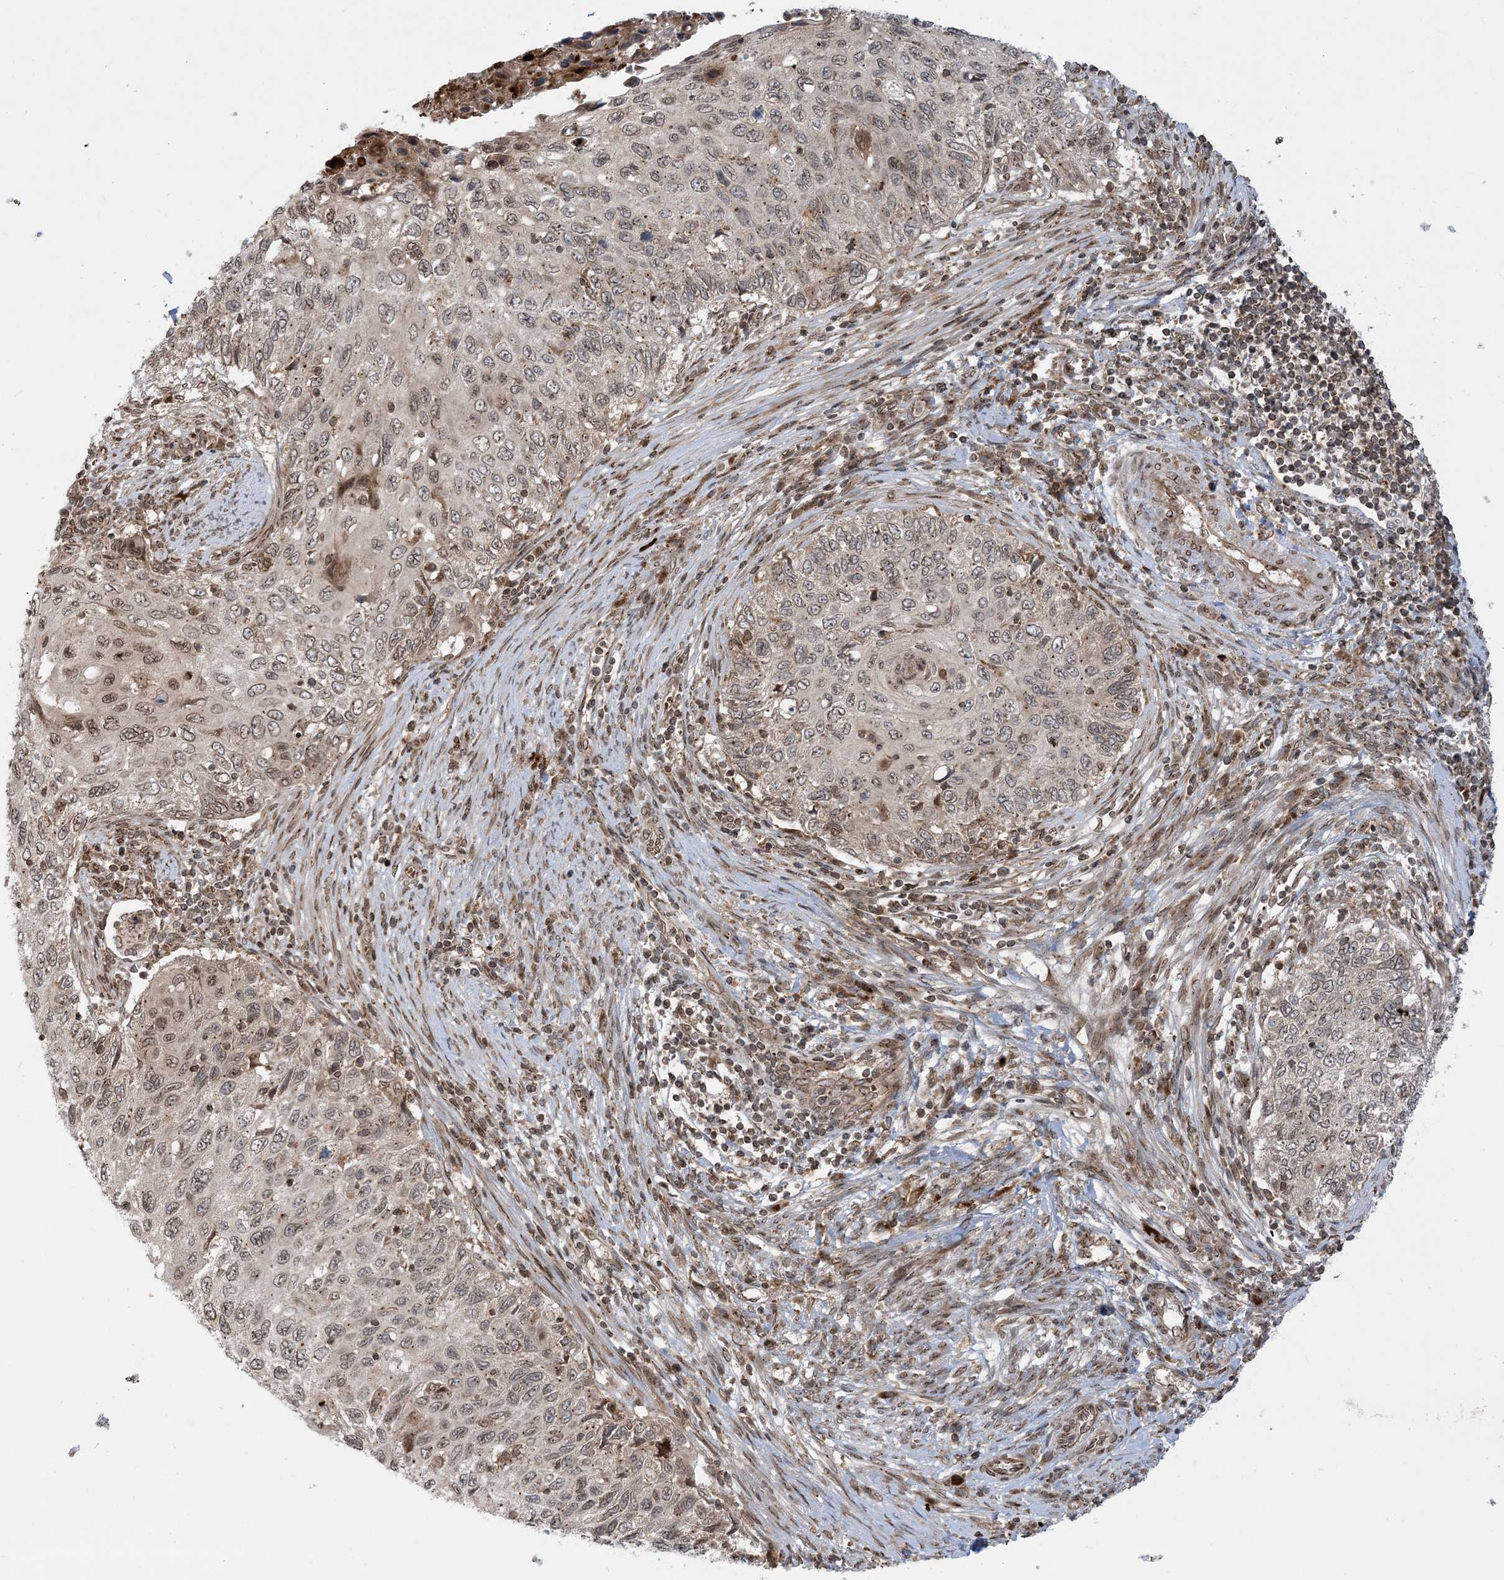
{"staining": {"intensity": "weak", "quantity": "25%-75%", "location": "cytoplasmic/membranous,nuclear"}, "tissue": "cervical cancer", "cell_type": "Tumor cells", "image_type": "cancer", "snomed": [{"axis": "morphology", "description": "Squamous cell carcinoma, NOS"}, {"axis": "topography", "description": "Cervix"}], "caption": "IHC (DAB (3,3'-diaminobenzidine)) staining of cervical cancer (squamous cell carcinoma) reveals weak cytoplasmic/membranous and nuclear protein positivity in about 25%-75% of tumor cells.", "gene": "CASP4", "patient": {"sex": "female", "age": 70}}